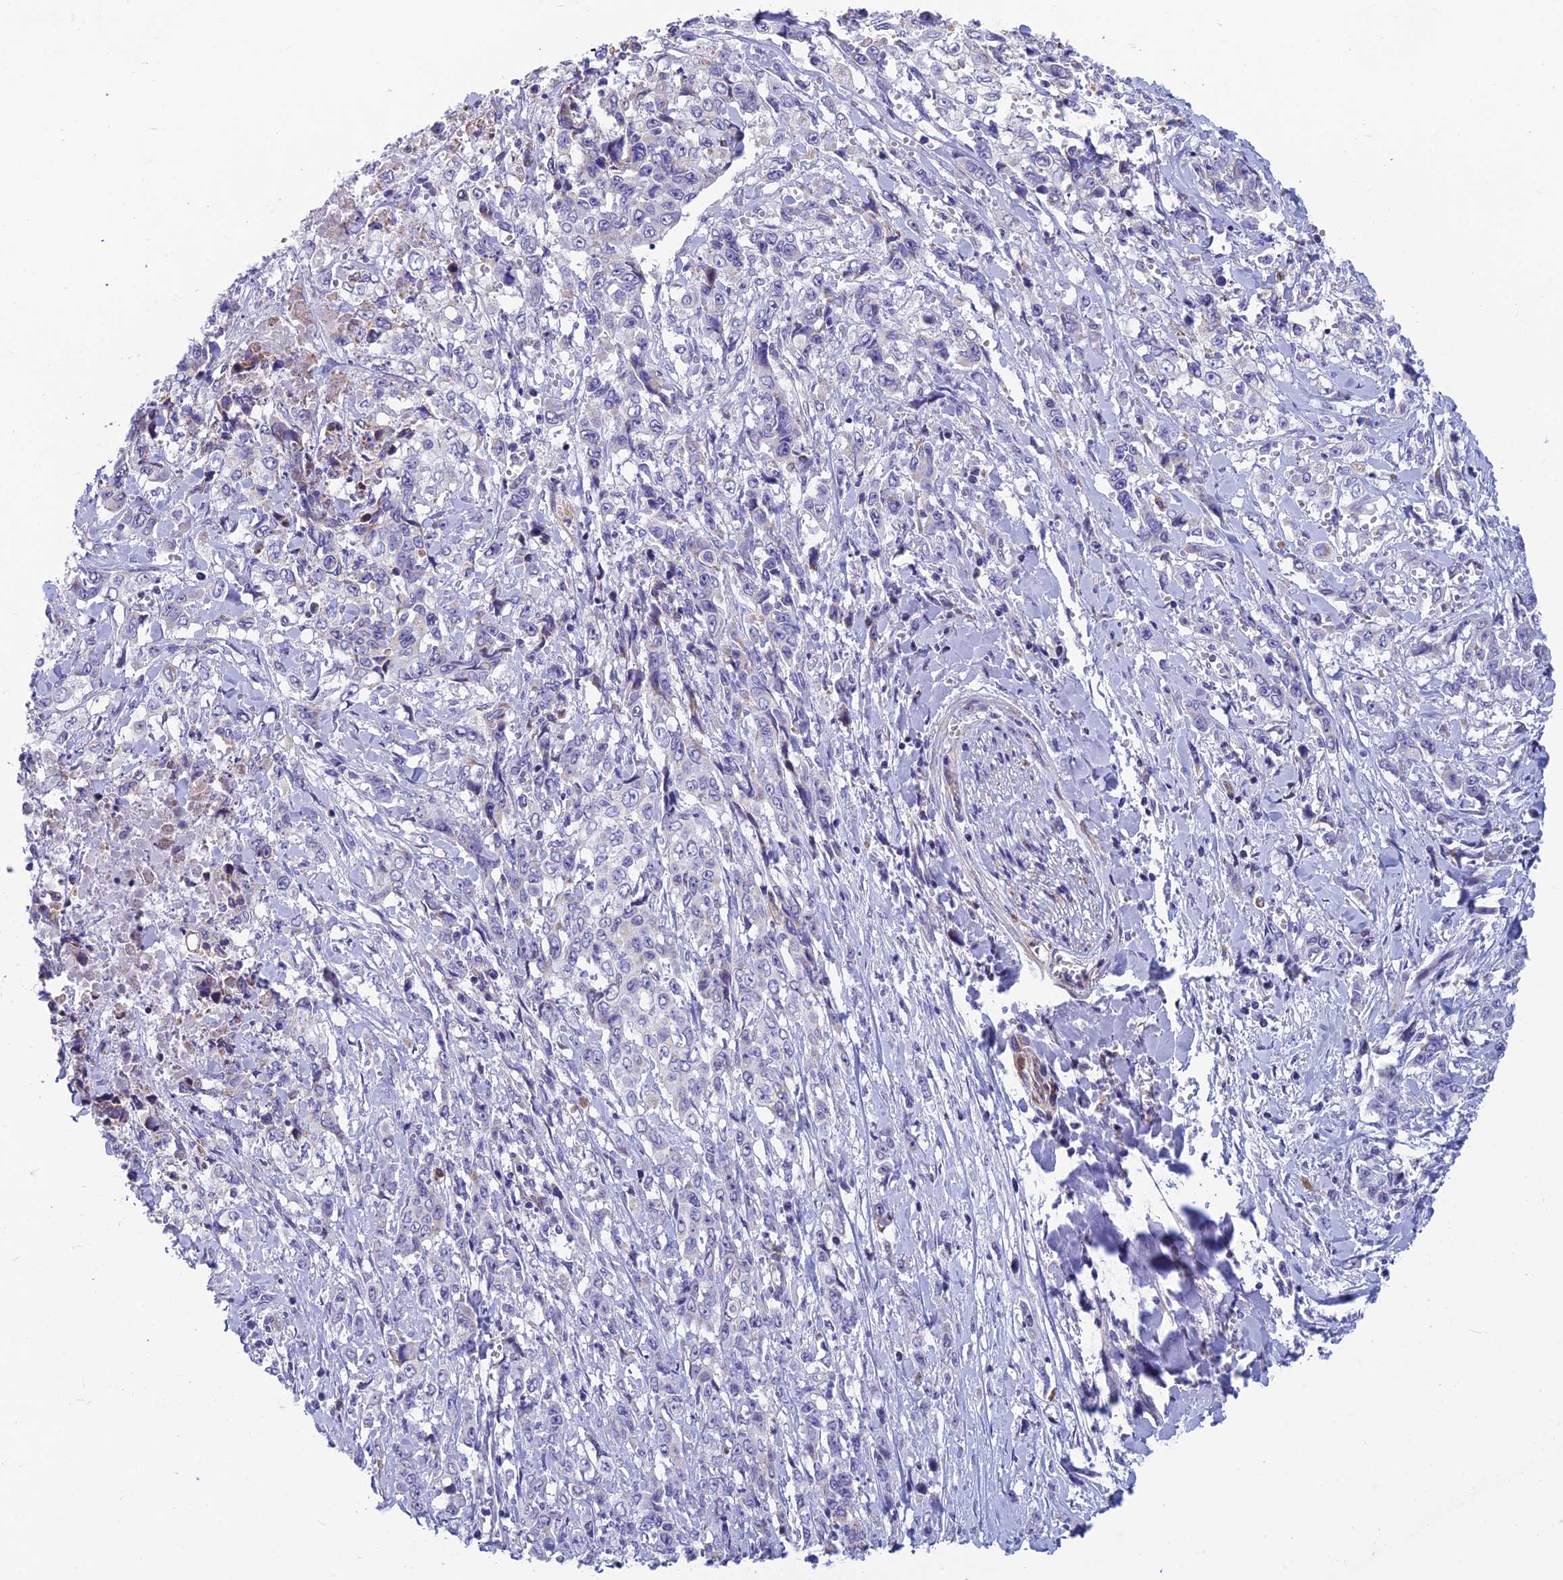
{"staining": {"intensity": "negative", "quantity": "none", "location": "none"}, "tissue": "stomach cancer", "cell_type": "Tumor cells", "image_type": "cancer", "snomed": [{"axis": "morphology", "description": "Adenocarcinoma, NOS"}, {"axis": "topography", "description": "Stomach, upper"}], "caption": "Immunohistochemical staining of human stomach cancer (adenocarcinoma) exhibits no significant positivity in tumor cells. The staining was performed using DAB (3,3'-diaminobenzidine) to visualize the protein expression in brown, while the nuclei were stained in blue with hematoxylin (Magnification: 20x).", "gene": "POMGNT1", "patient": {"sex": "male", "age": 62}}